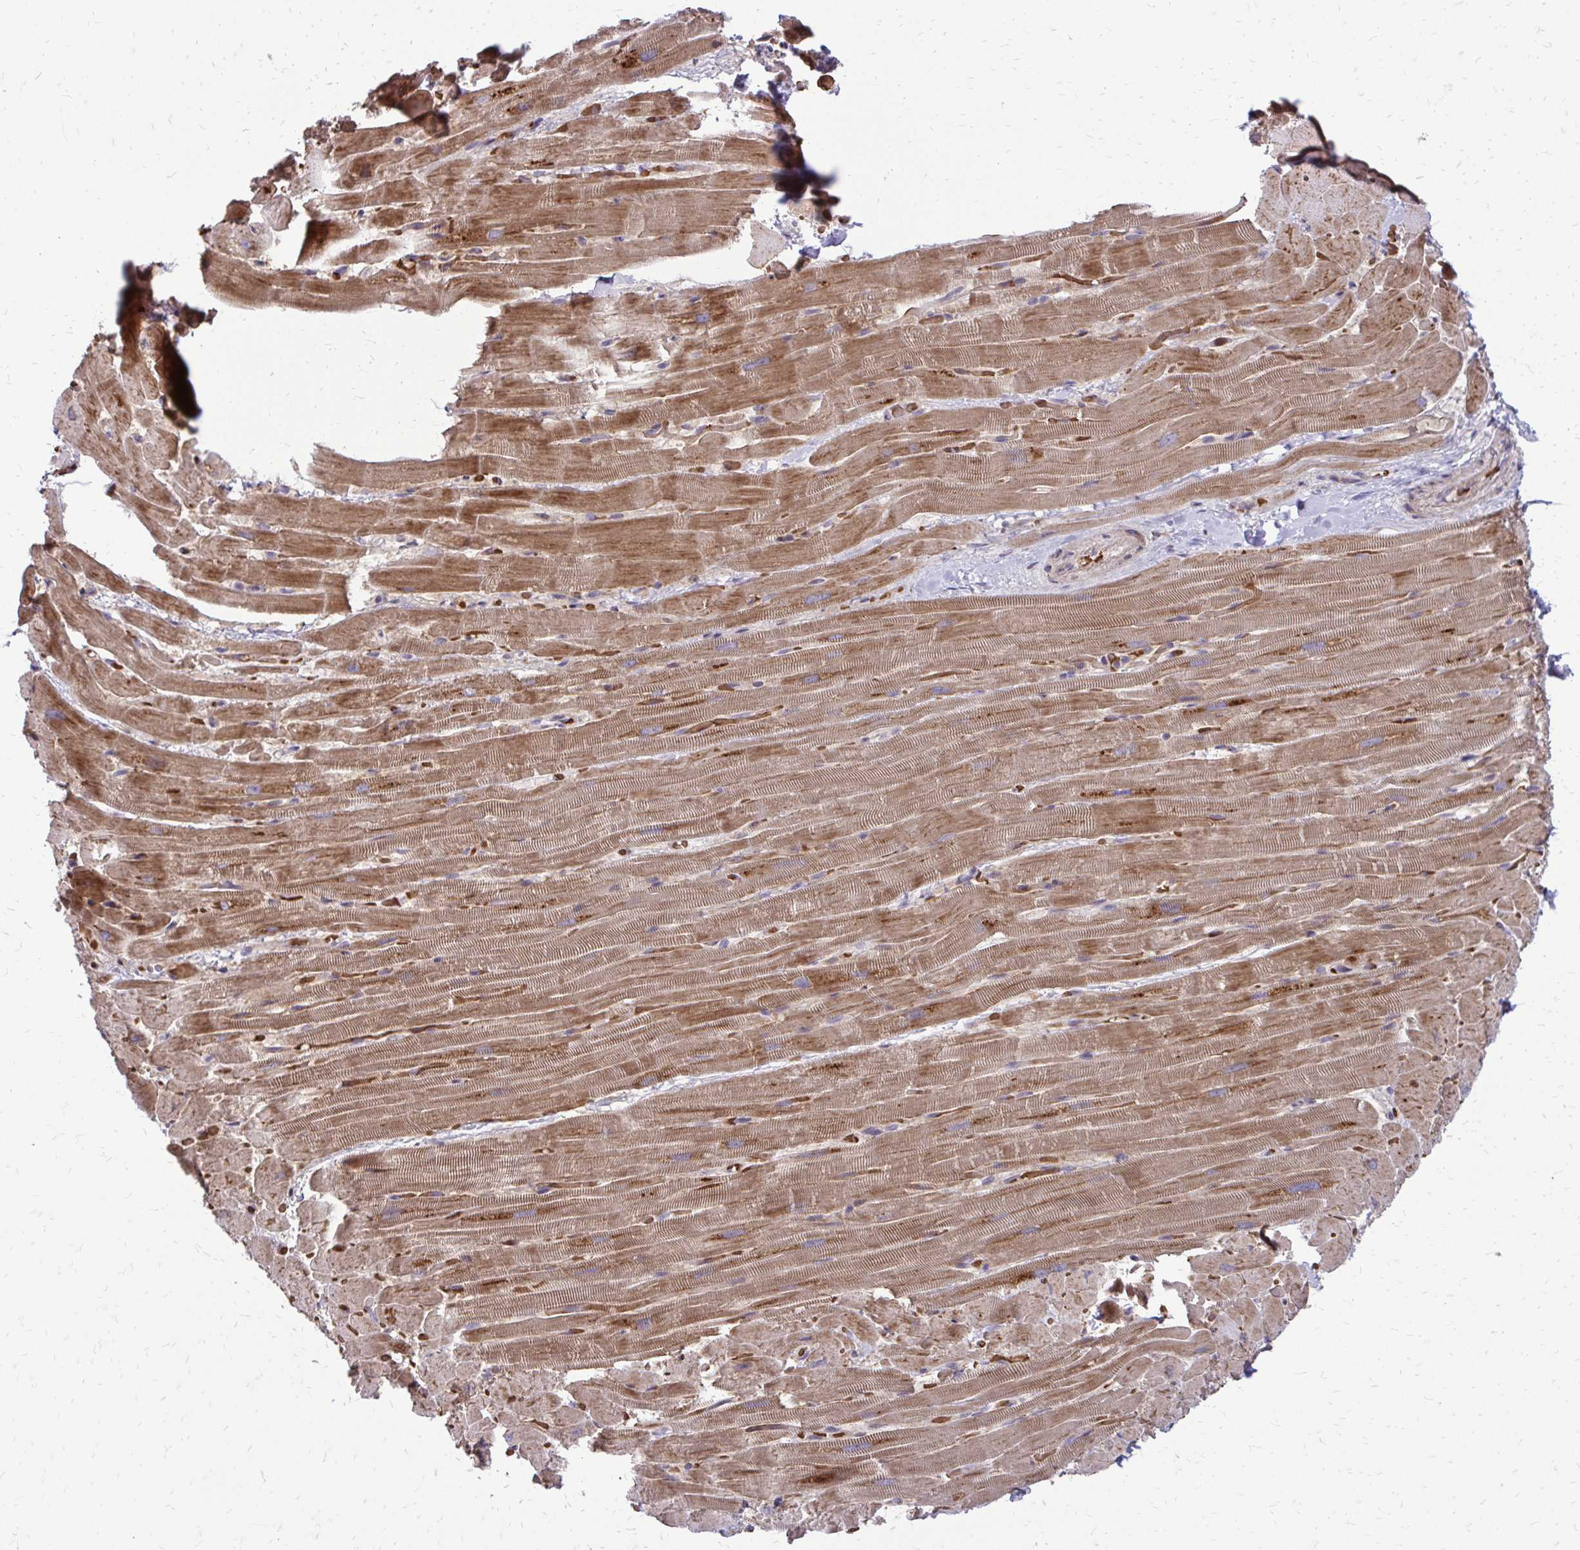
{"staining": {"intensity": "moderate", "quantity": ">75%", "location": "cytoplasmic/membranous"}, "tissue": "heart muscle", "cell_type": "Cardiomyocytes", "image_type": "normal", "snomed": [{"axis": "morphology", "description": "Normal tissue, NOS"}, {"axis": "topography", "description": "Heart"}], "caption": "A brown stain highlights moderate cytoplasmic/membranous positivity of a protein in cardiomyocytes of normal human heart muscle.", "gene": "FUNDC2", "patient": {"sex": "male", "age": 37}}